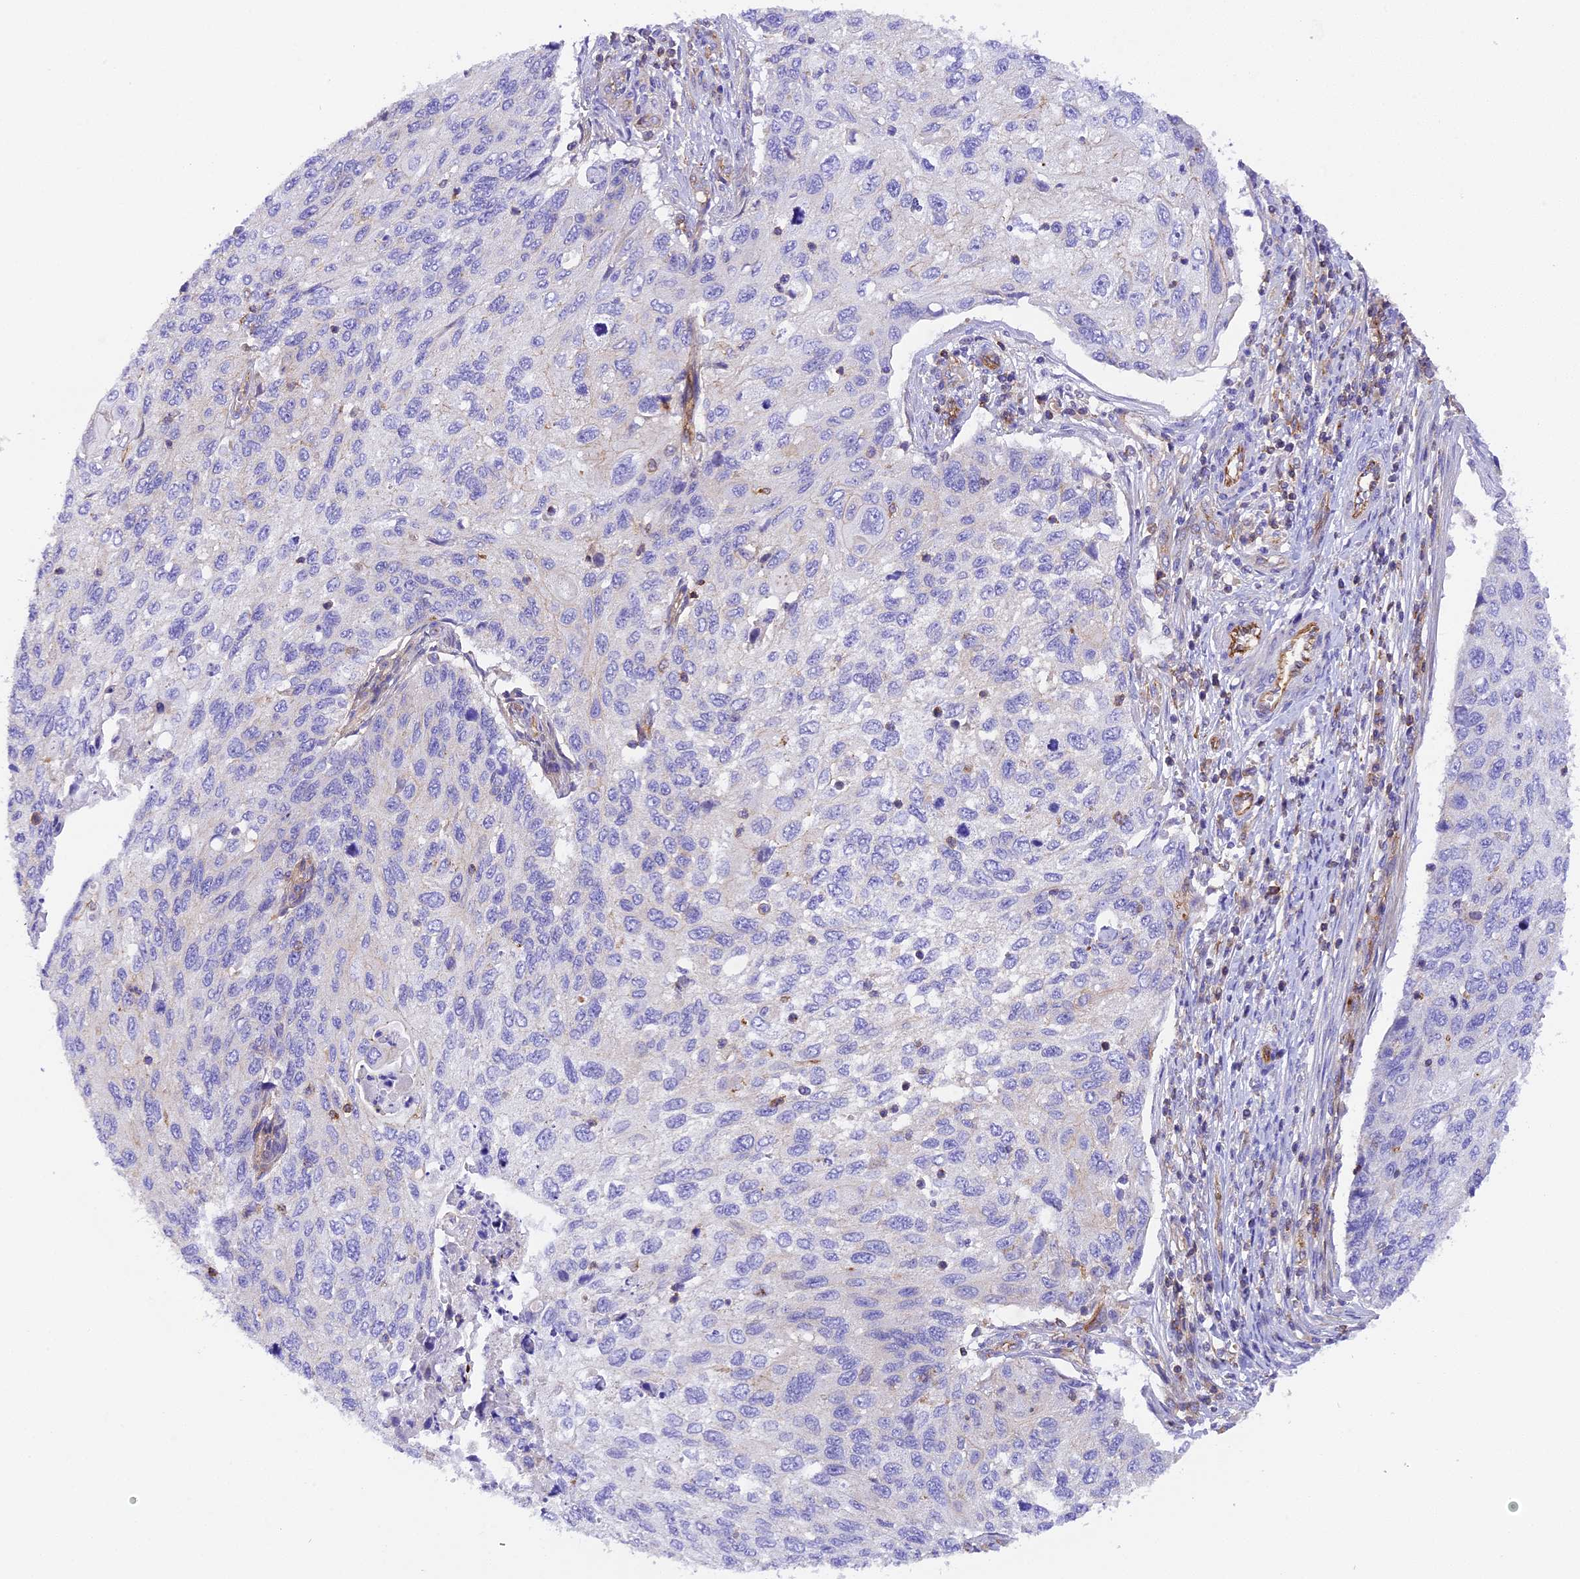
{"staining": {"intensity": "negative", "quantity": "none", "location": "none"}, "tissue": "cervical cancer", "cell_type": "Tumor cells", "image_type": "cancer", "snomed": [{"axis": "morphology", "description": "Squamous cell carcinoma, NOS"}, {"axis": "topography", "description": "Cervix"}], "caption": "An image of human cervical cancer (squamous cell carcinoma) is negative for staining in tumor cells.", "gene": "FAM193A", "patient": {"sex": "female", "age": 70}}